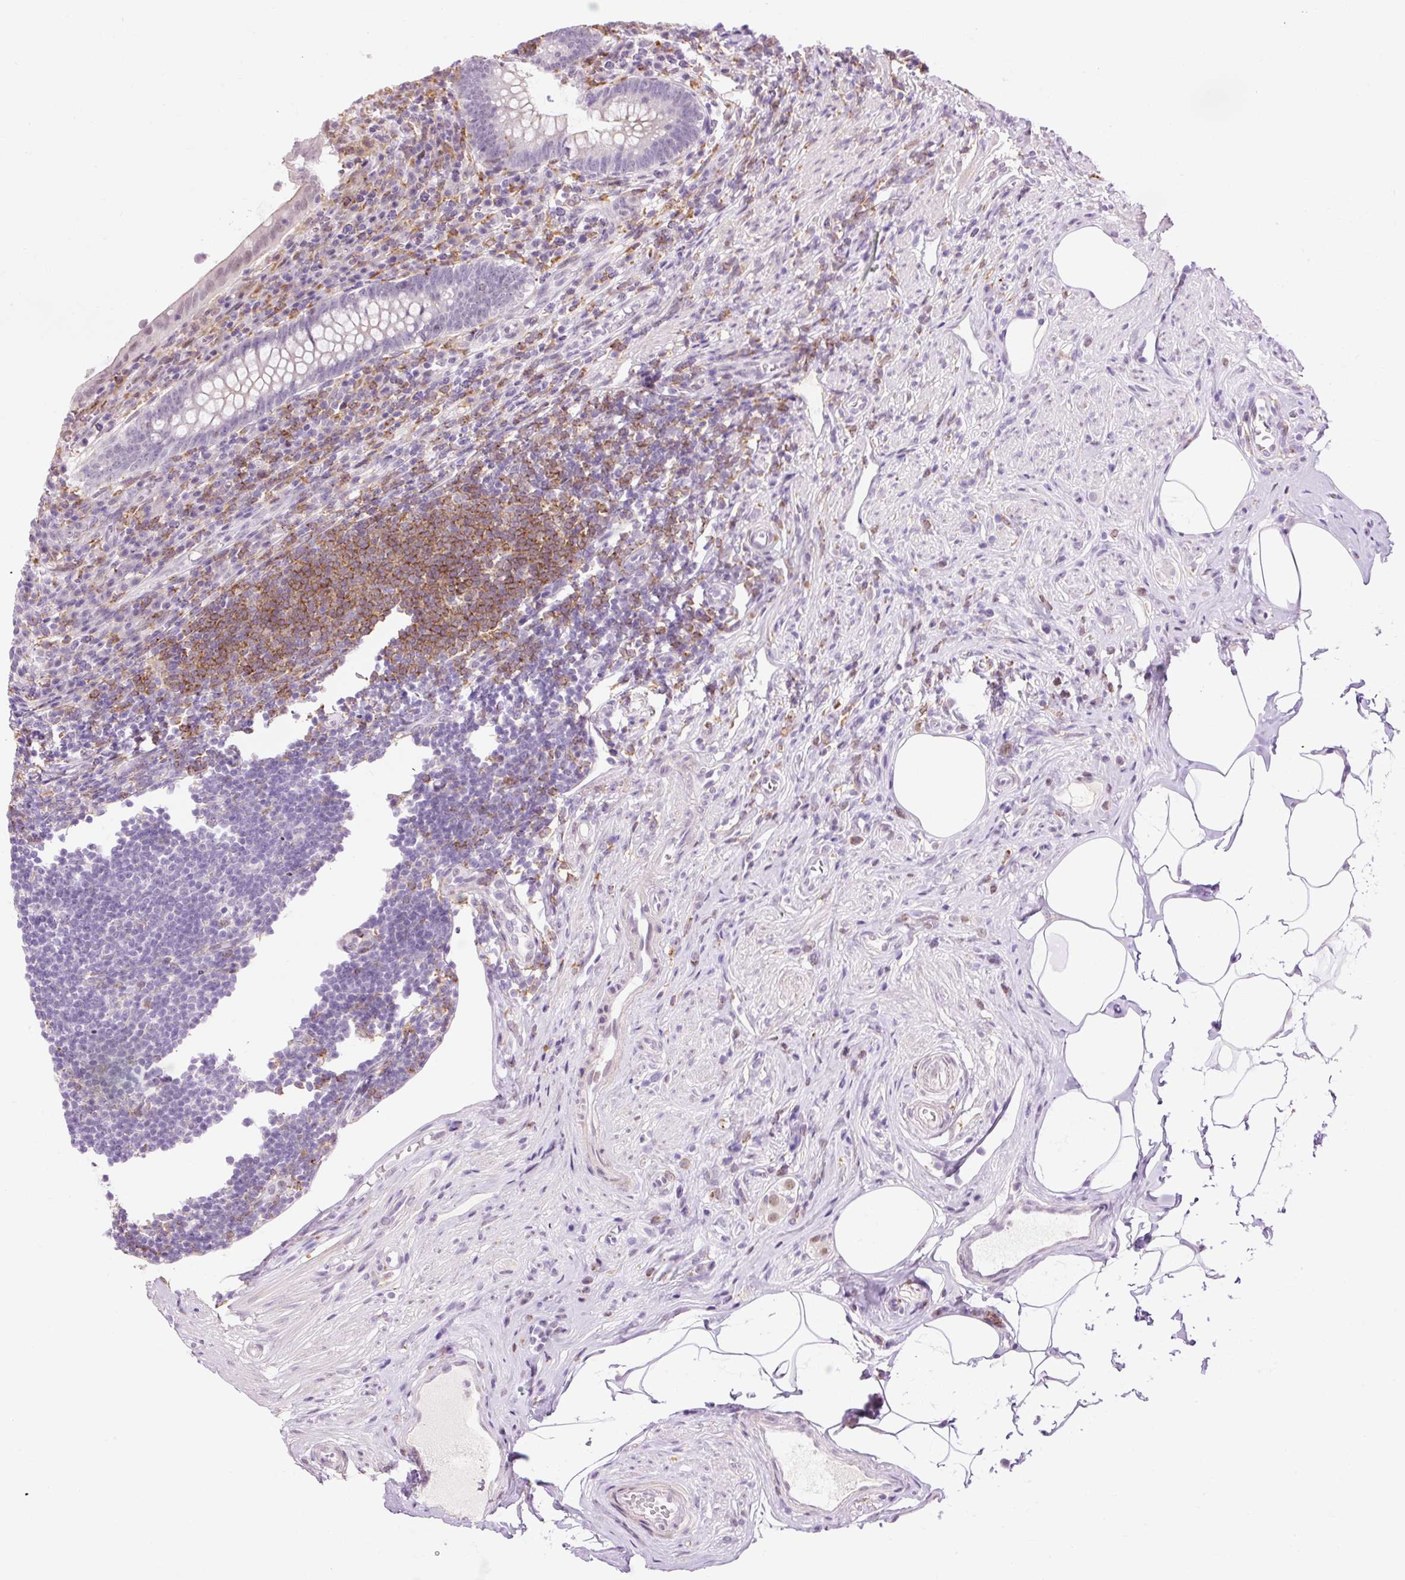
{"staining": {"intensity": "weak", "quantity": "<25%", "location": "nuclear"}, "tissue": "appendix", "cell_type": "Glandular cells", "image_type": "normal", "snomed": [{"axis": "morphology", "description": "Normal tissue, NOS"}, {"axis": "topography", "description": "Appendix"}], "caption": "Normal appendix was stained to show a protein in brown. There is no significant expression in glandular cells. (DAB (3,3'-diaminobenzidine) immunohistochemistry, high magnification).", "gene": "LY86", "patient": {"sex": "female", "age": 56}}